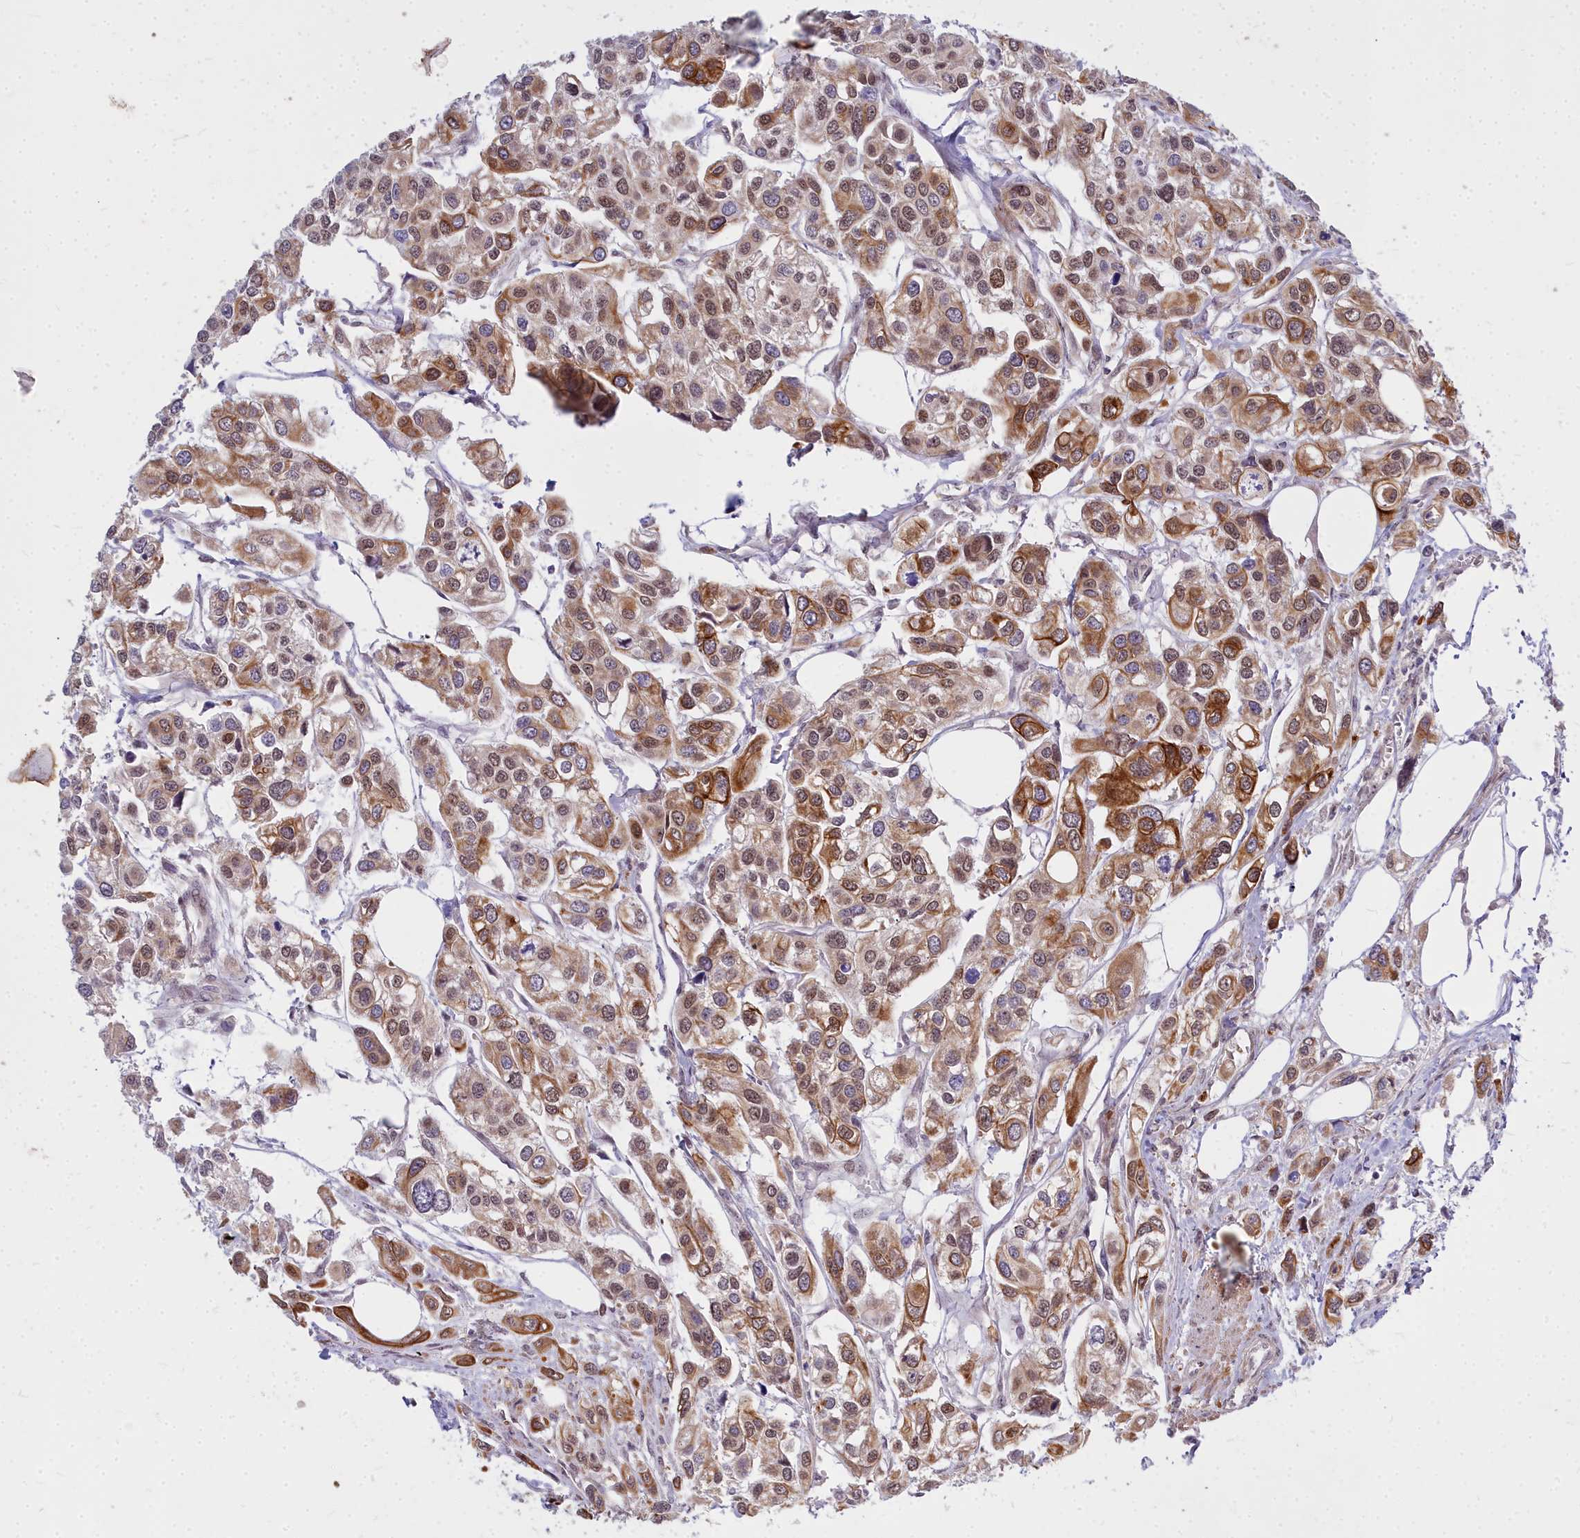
{"staining": {"intensity": "moderate", "quantity": "25%-75%", "location": "cytoplasmic/membranous,nuclear"}, "tissue": "urothelial cancer", "cell_type": "Tumor cells", "image_type": "cancer", "snomed": [{"axis": "morphology", "description": "Urothelial carcinoma, High grade"}, {"axis": "topography", "description": "Urinary bladder"}], "caption": "A brown stain highlights moderate cytoplasmic/membranous and nuclear positivity of a protein in urothelial cancer tumor cells.", "gene": "ABCB8", "patient": {"sex": "male", "age": 67}}